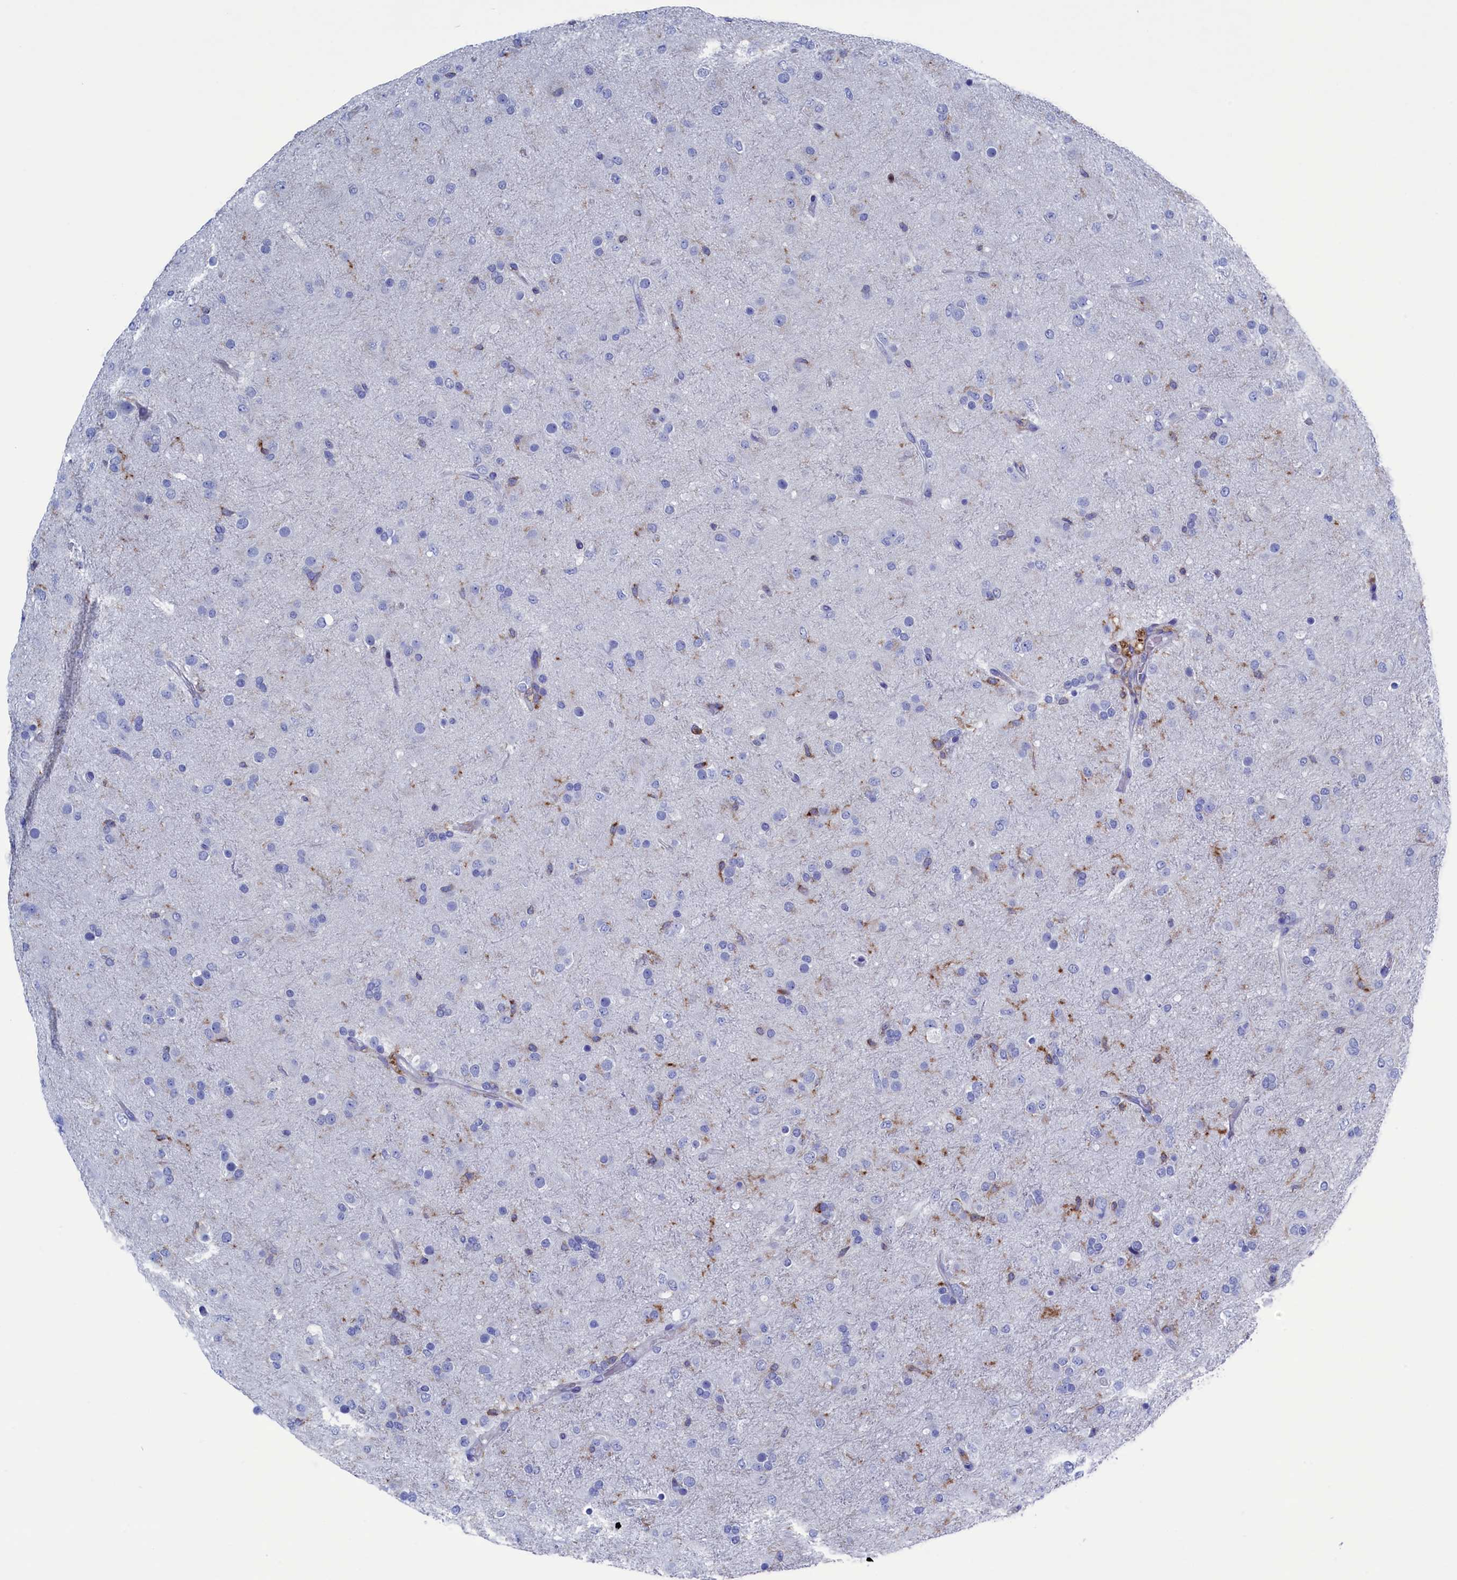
{"staining": {"intensity": "negative", "quantity": "none", "location": "none"}, "tissue": "glioma", "cell_type": "Tumor cells", "image_type": "cancer", "snomed": [{"axis": "morphology", "description": "Glioma, malignant, Low grade"}, {"axis": "topography", "description": "Brain"}], "caption": "This is an IHC histopathology image of low-grade glioma (malignant). There is no positivity in tumor cells.", "gene": "TYROBP", "patient": {"sex": "male", "age": 65}}